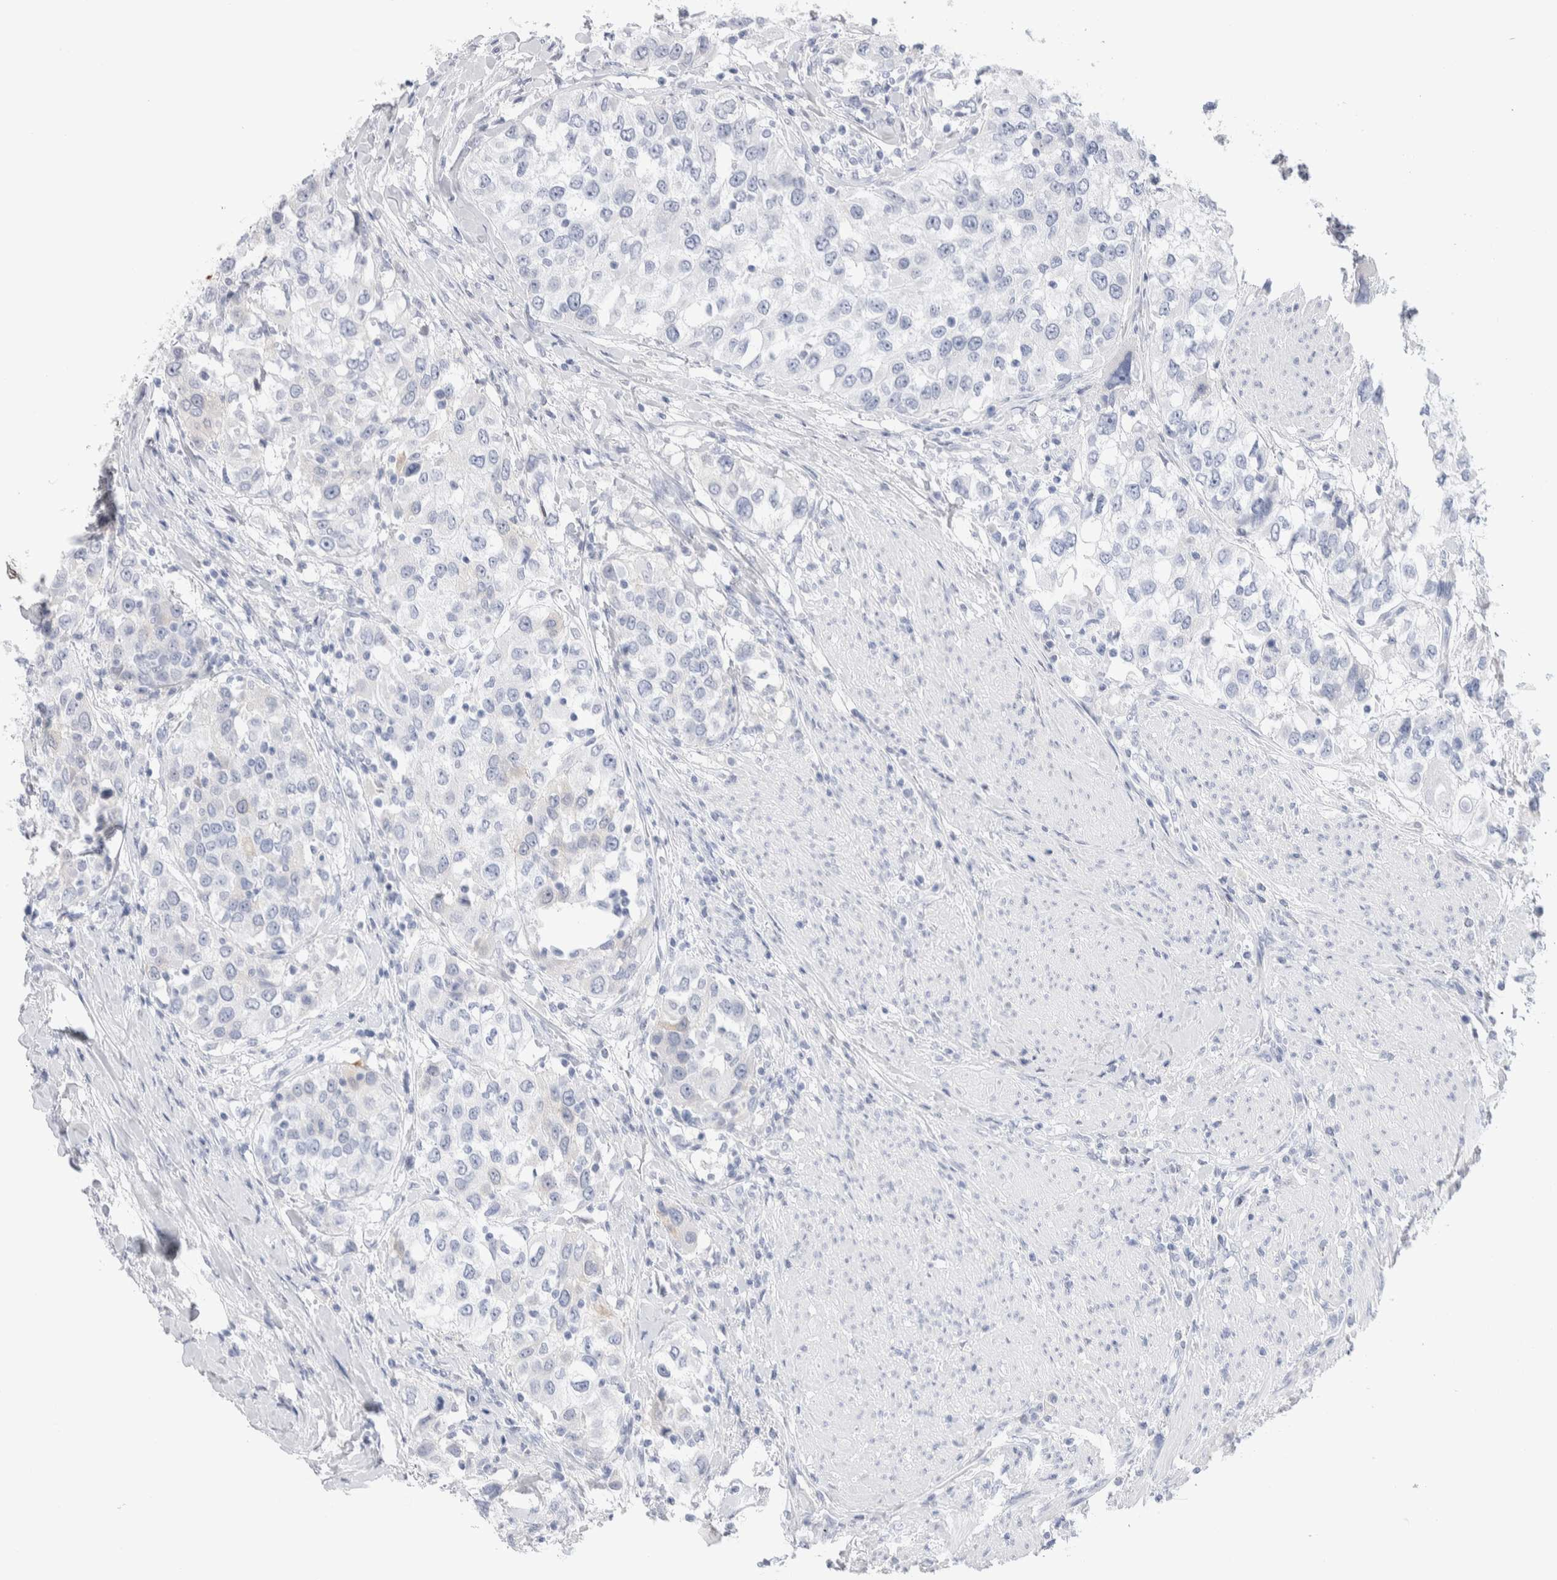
{"staining": {"intensity": "negative", "quantity": "none", "location": "none"}, "tissue": "urothelial cancer", "cell_type": "Tumor cells", "image_type": "cancer", "snomed": [{"axis": "morphology", "description": "Urothelial carcinoma, High grade"}, {"axis": "topography", "description": "Urinary bladder"}], "caption": "This is a histopathology image of immunohistochemistry staining of high-grade urothelial carcinoma, which shows no expression in tumor cells.", "gene": "GDA", "patient": {"sex": "female", "age": 80}}